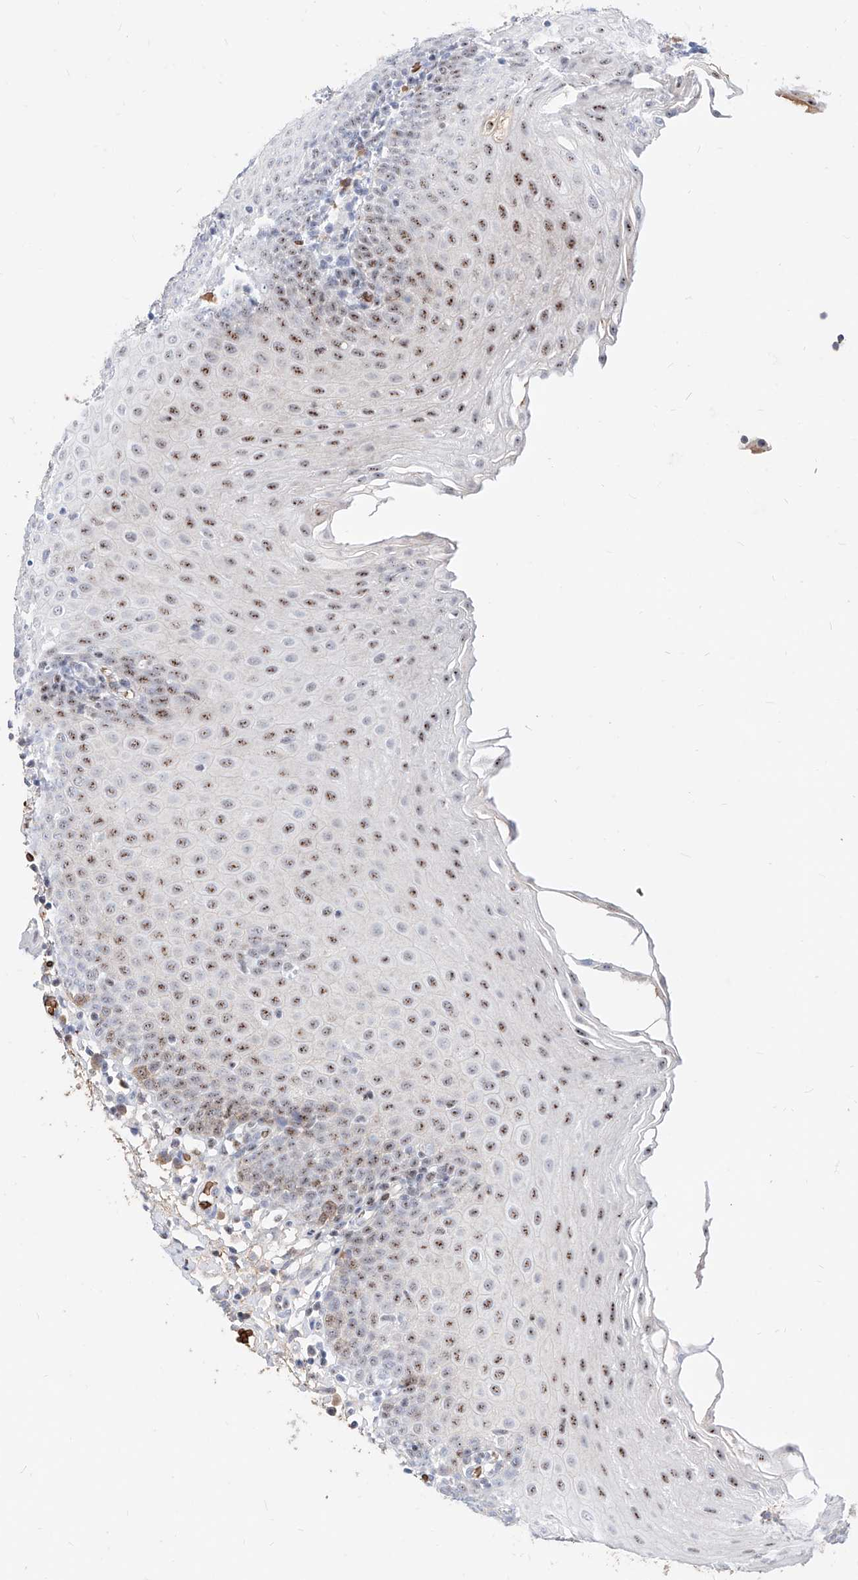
{"staining": {"intensity": "weak", "quantity": "25%-75%", "location": "nuclear"}, "tissue": "tonsil", "cell_type": "Germinal center cells", "image_type": "normal", "snomed": [{"axis": "morphology", "description": "Normal tissue, NOS"}, {"axis": "topography", "description": "Tonsil"}], "caption": "High-magnification brightfield microscopy of normal tonsil stained with DAB (brown) and counterstained with hematoxylin (blue). germinal center cells exhibit weak nuclear staining is present in approximately25%-75% of cells. The protein is stained brown, and the nuclei are stained in blue (DAB IHC with brightfield microscopy, high magnification).", "gene": "ZFP42", "patient": {"sex": "female", "age": 19}}